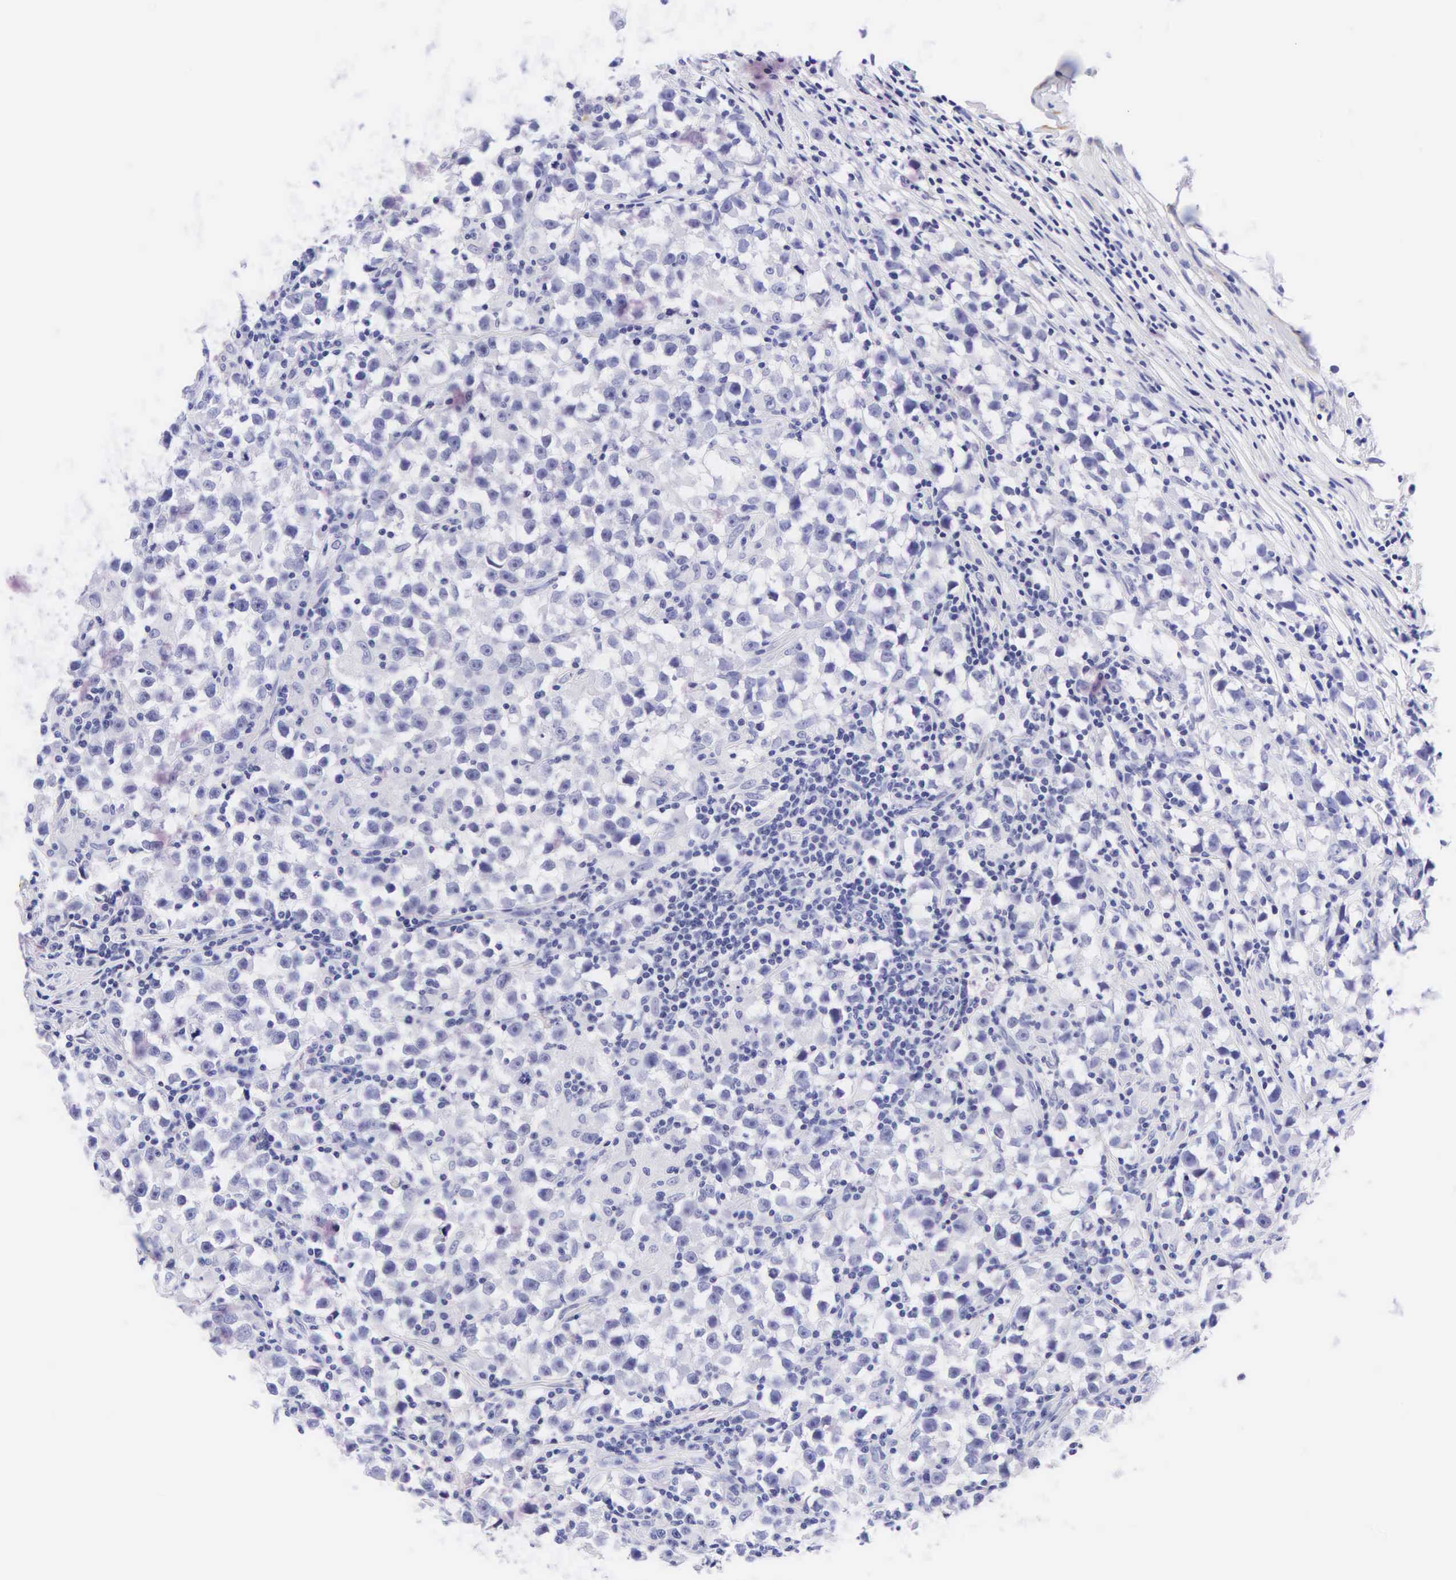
{"staining": {"intensity": "negative", "quantity": "none", "location": "none"}, "tissue": "testis cancer", "cell_type": "Tumor cells", "image_type": "cancer", "snomed": [{"axis": "morphology", "description": "Seminoma, NOS"}, {"axis": "topography", "description": "Testis"}], "caption": "Testis cancer was stained to show a protein in brown. There is no significant positivity in tumor cells.", "gene": "DES", "patient": {"sex": "male", "age": 33}}